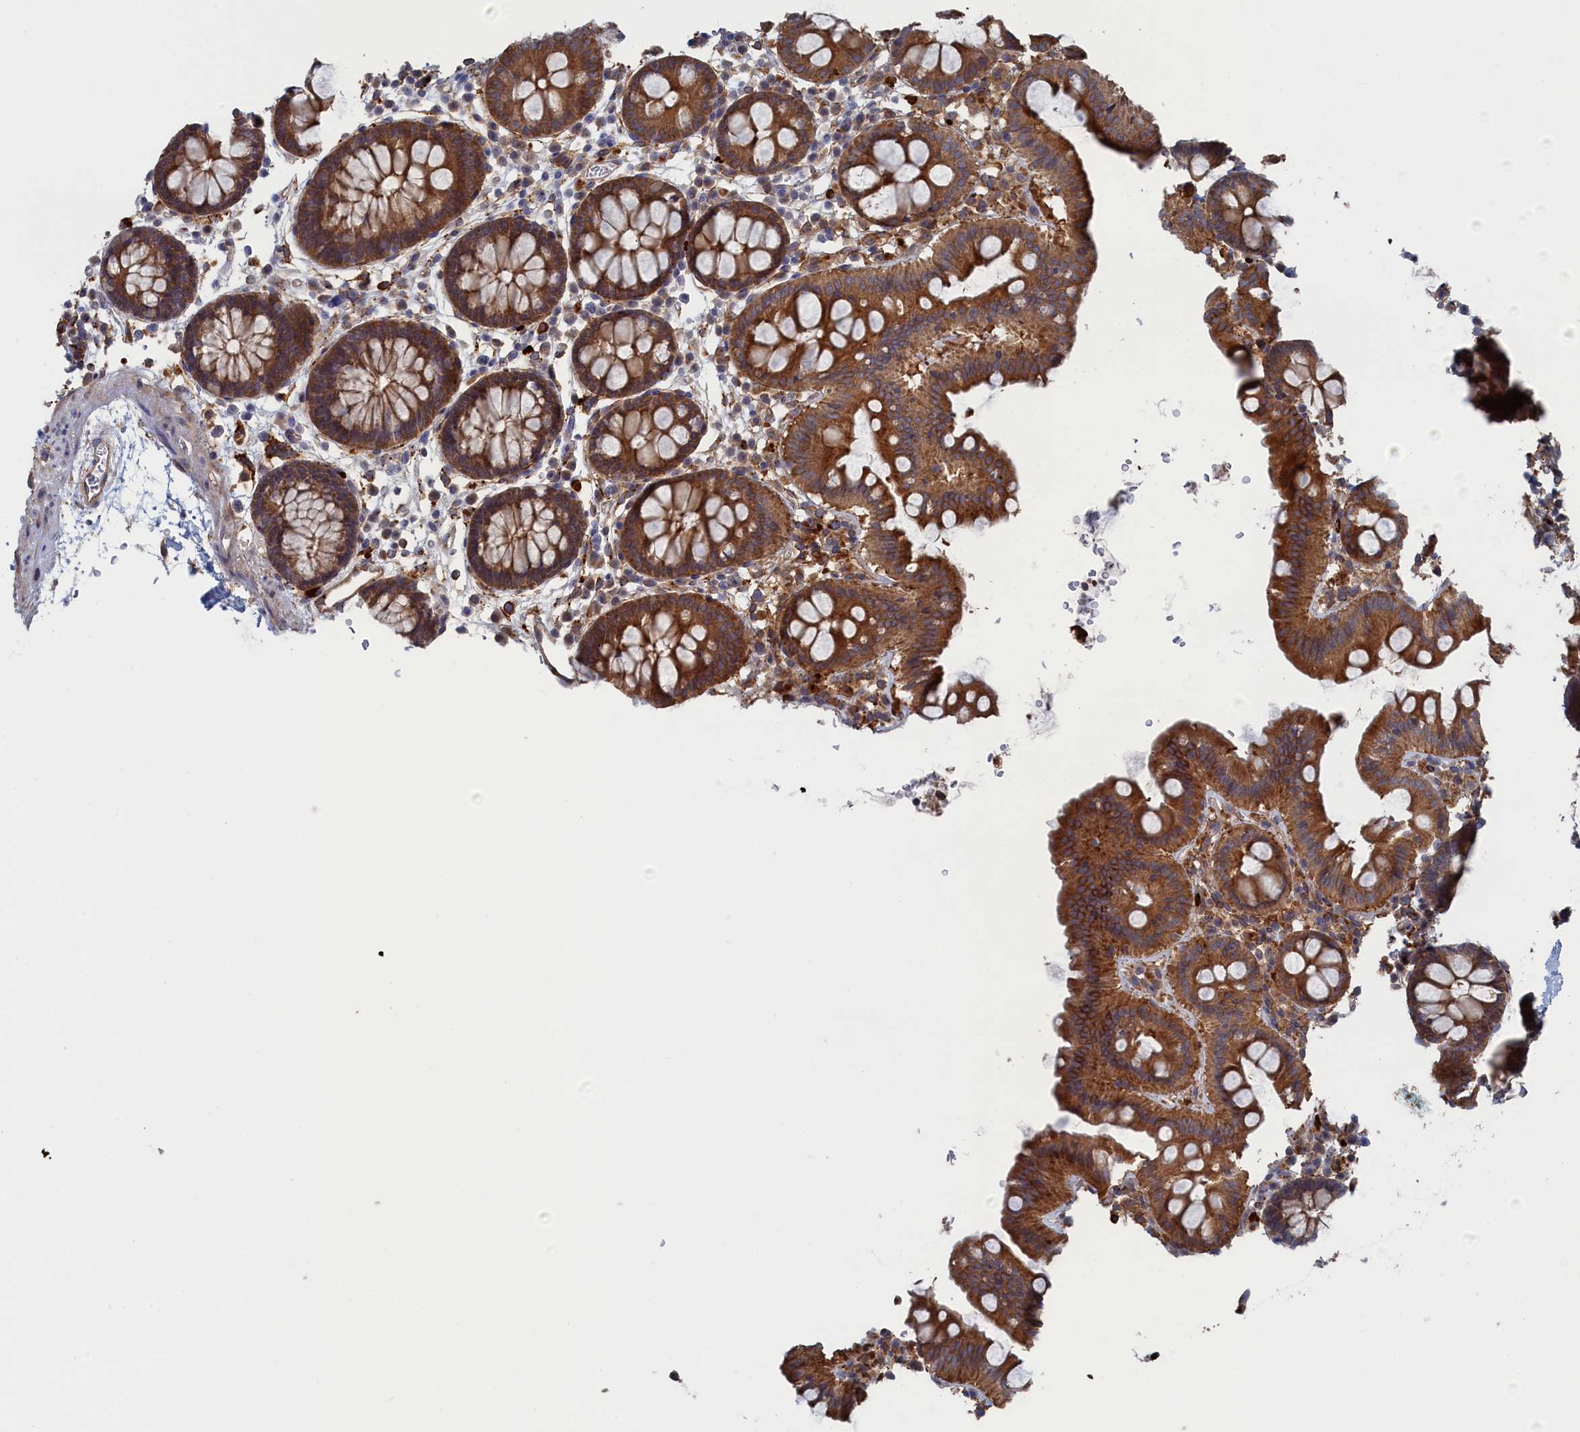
{"staining": {"intensity": "moderate", "quantity": "25%-75%", "location": "cytoplasmic/membranous"}, "tissue": "colon", "cell_type": "Endothelial cells", "image_type": "normal", "snomed": [{"axis": "morphology", "description": "Normal tissue, NOS"}, {"axis": "topography", "description": "Colon"}], "caption": "The micrograph demonstrates immunohistochemical staining of unremarkable colon. There is moderate cytoplasmic/membranous positivity is appreciated in about 25%-75% of endothelial cells.", "gene": "FILIP1L", "patient": {"sex": "male", "age": 75}}